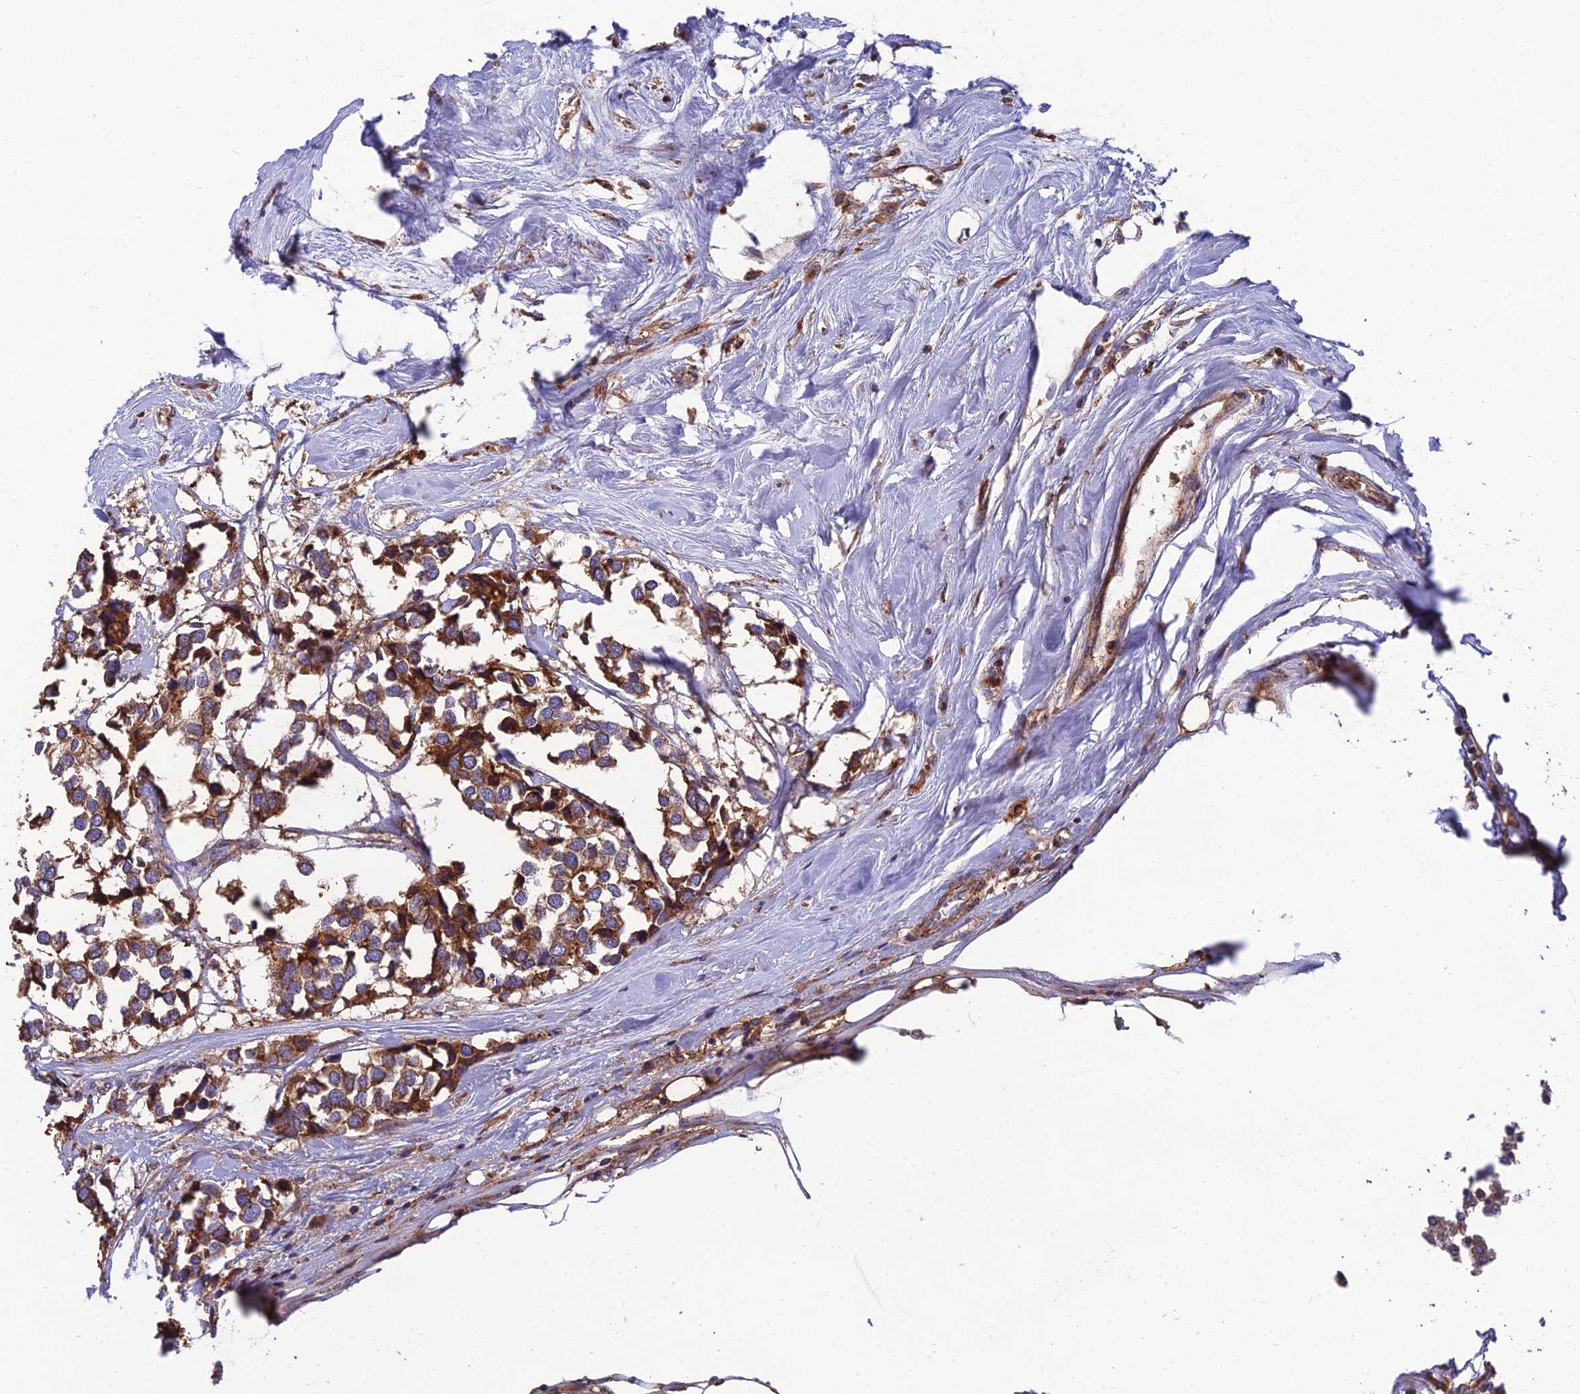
{"staining": {"intensity": "strong", "quantity": "25%-75%", "location": "cytoplasmic/membranous"}, "tissue": "breast cancer", "cell_type": "Tumor cells", "image_type": "cancer", "snomed": [{"axis": "morphology", "description": "Duct carcinoma"}, {"axis": "topography", "description": "Breast"}], "caption": "Tumor cells show strong cytoplasmic/membranous expression in about 25%-75% of cells in breast infiltrating ductal carcinoma. (DAB (3,3'-diaminobenzidine) IHC, brown staining for protein, blue staining for nuclei).", "gene": "UMAD1", "patient": {"sex": "female", "age": 83}}